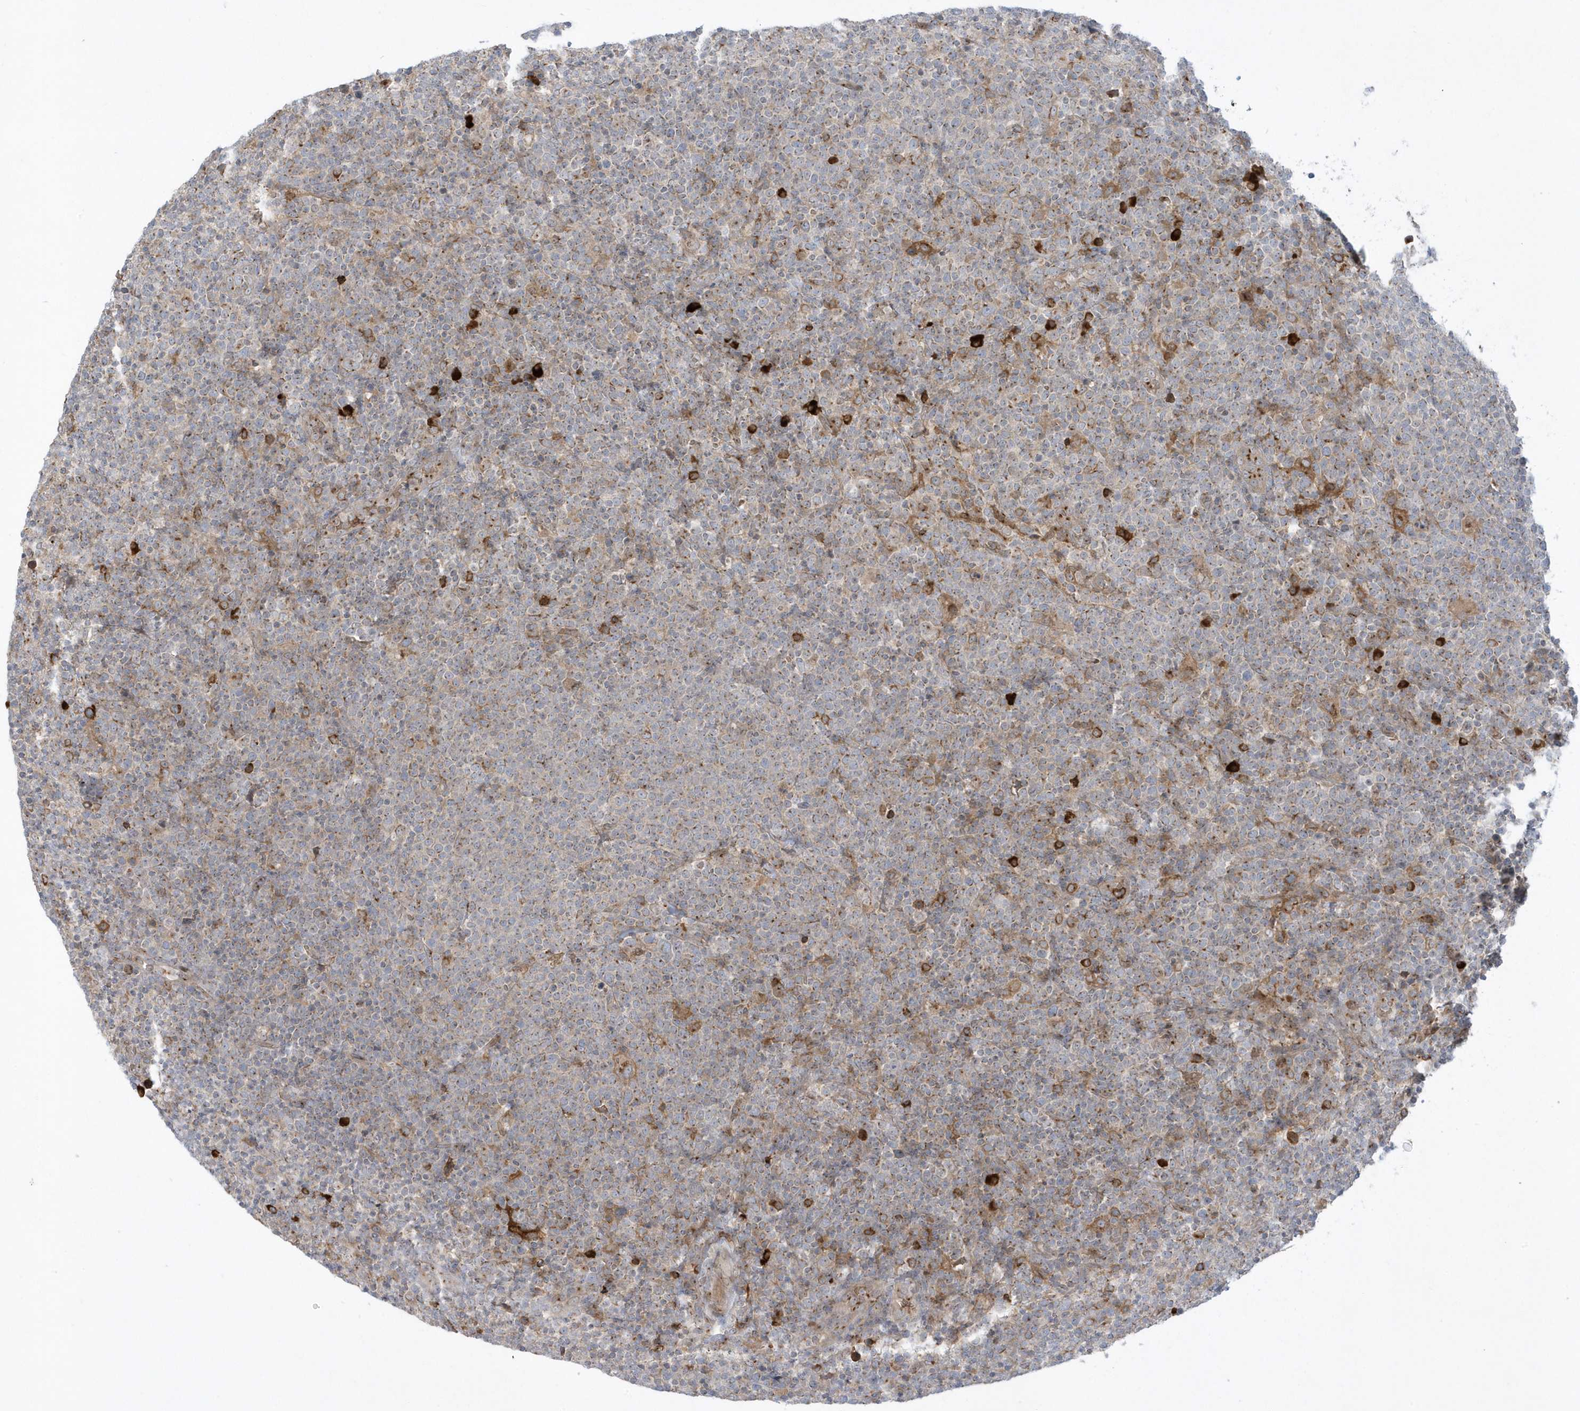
{"staining": {"intensity": "moderate", "quantity": "<25%", "location": "cytoplasmic/membranous"}, "tissue": "lymphoma", "cell_type": "Tumor cells", "image_type": "cancer", "snomed": [{"axis": "morphology", "description": "Malignant lymphoma, non-Hodgkin's type, High grade"}, {"axis": "topography", "description": "Lymph node"}], "caption": "Lymphoma stained for a protein exhibits moderate cytoplasmic/membranous positivity in tumor cells.", "gene": "RPP40", "patient": {"sex": "male", "age": 61}}